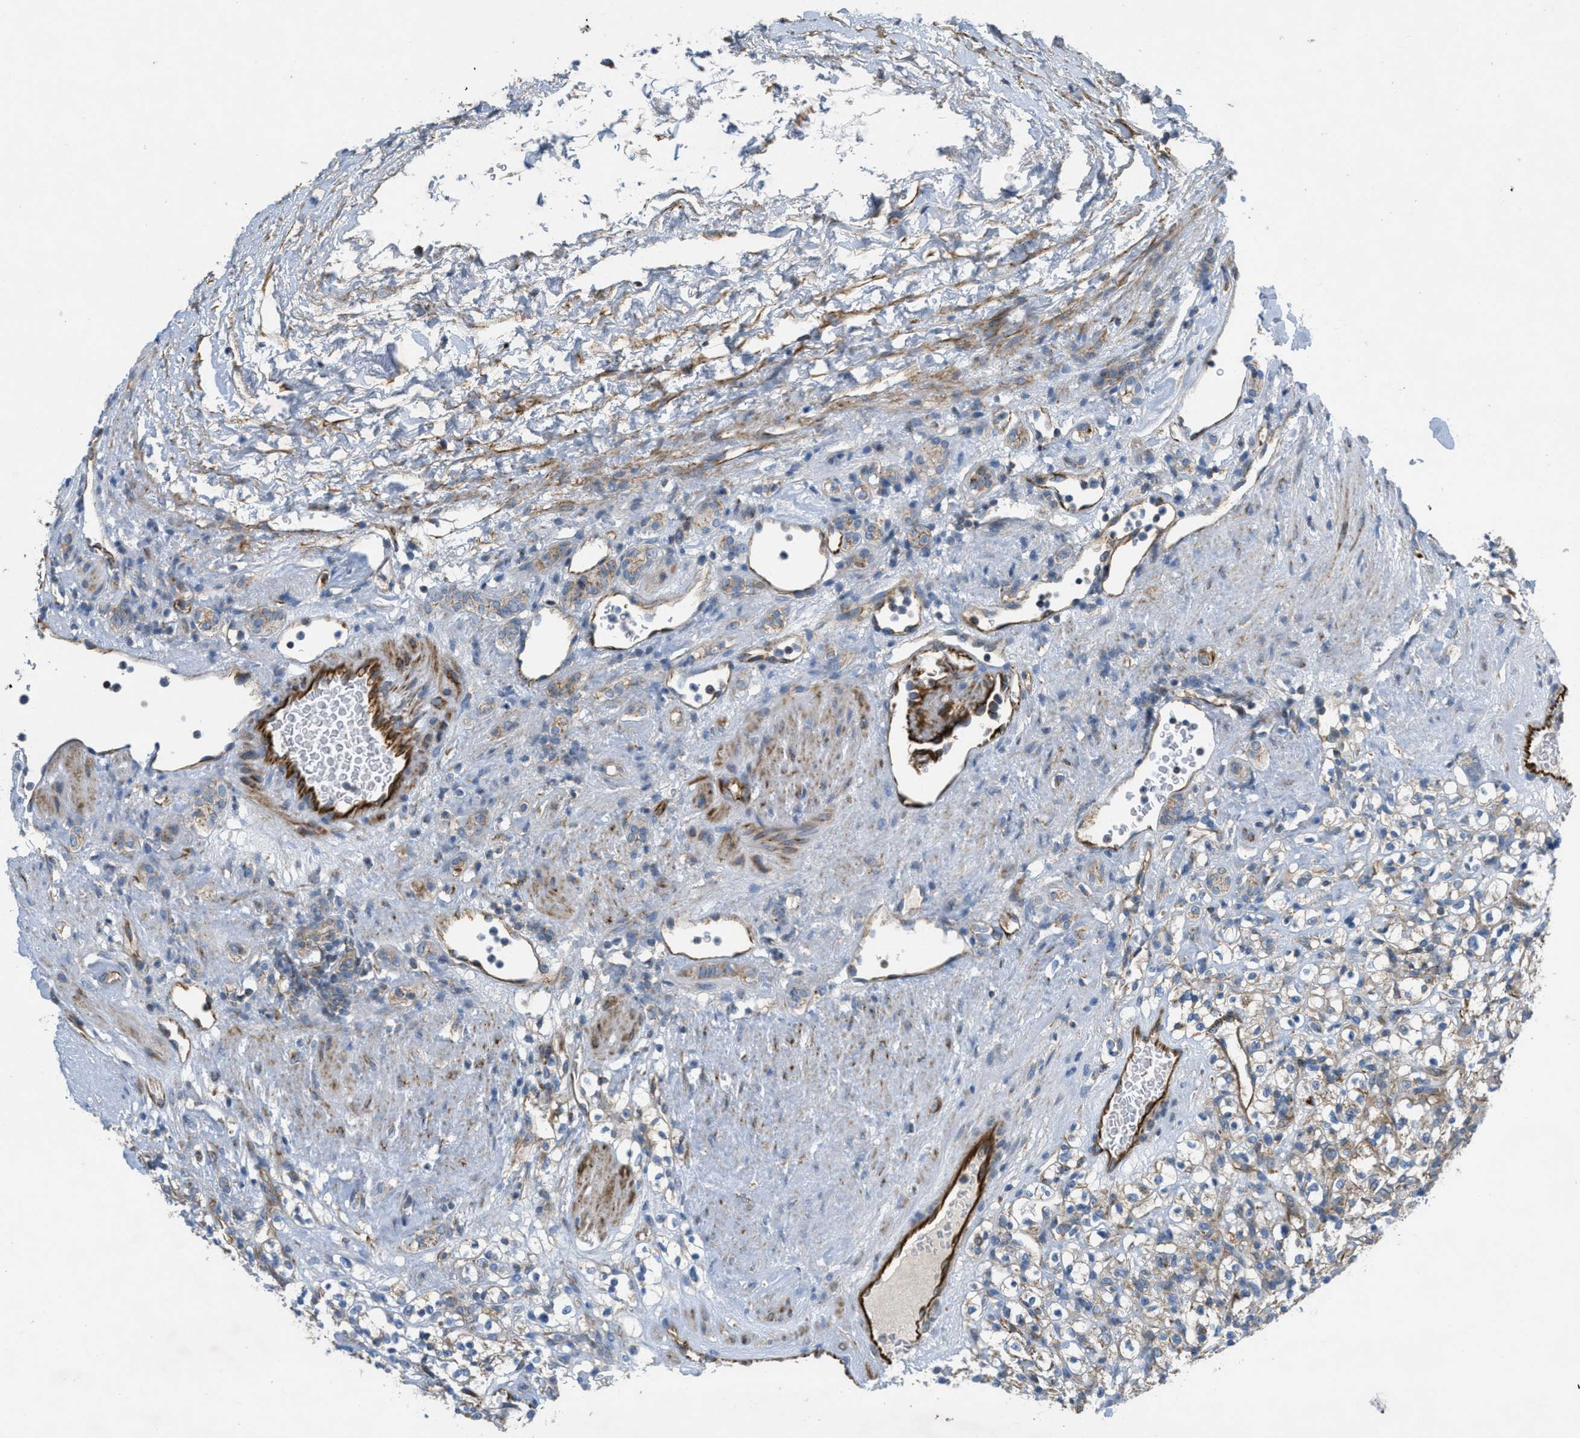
{"staining": {"intensity": "moderate", "quantity": "<25%", "location": "cytoplasmic/membranous"}, "tissue": "renal cancer", "cell_type": "Tumor cells", "image_type": "cancer", "snomed": [{"axis": "morphology", "description": "Normal tissue, NOS"}, {"axis": "morphology", "description": "Adenocarcinoma, NOS"}, {"axis": "topography", "description": "Kidney"}], "caption": "Immunohistochemical staining of human renal cancer exhibits low levels of moderate cytoplasmic/membranous staining in approximately <25% of tumor cells.", "gene": "BTN3A1", "patient": {"sex": "female", "age": 72}}